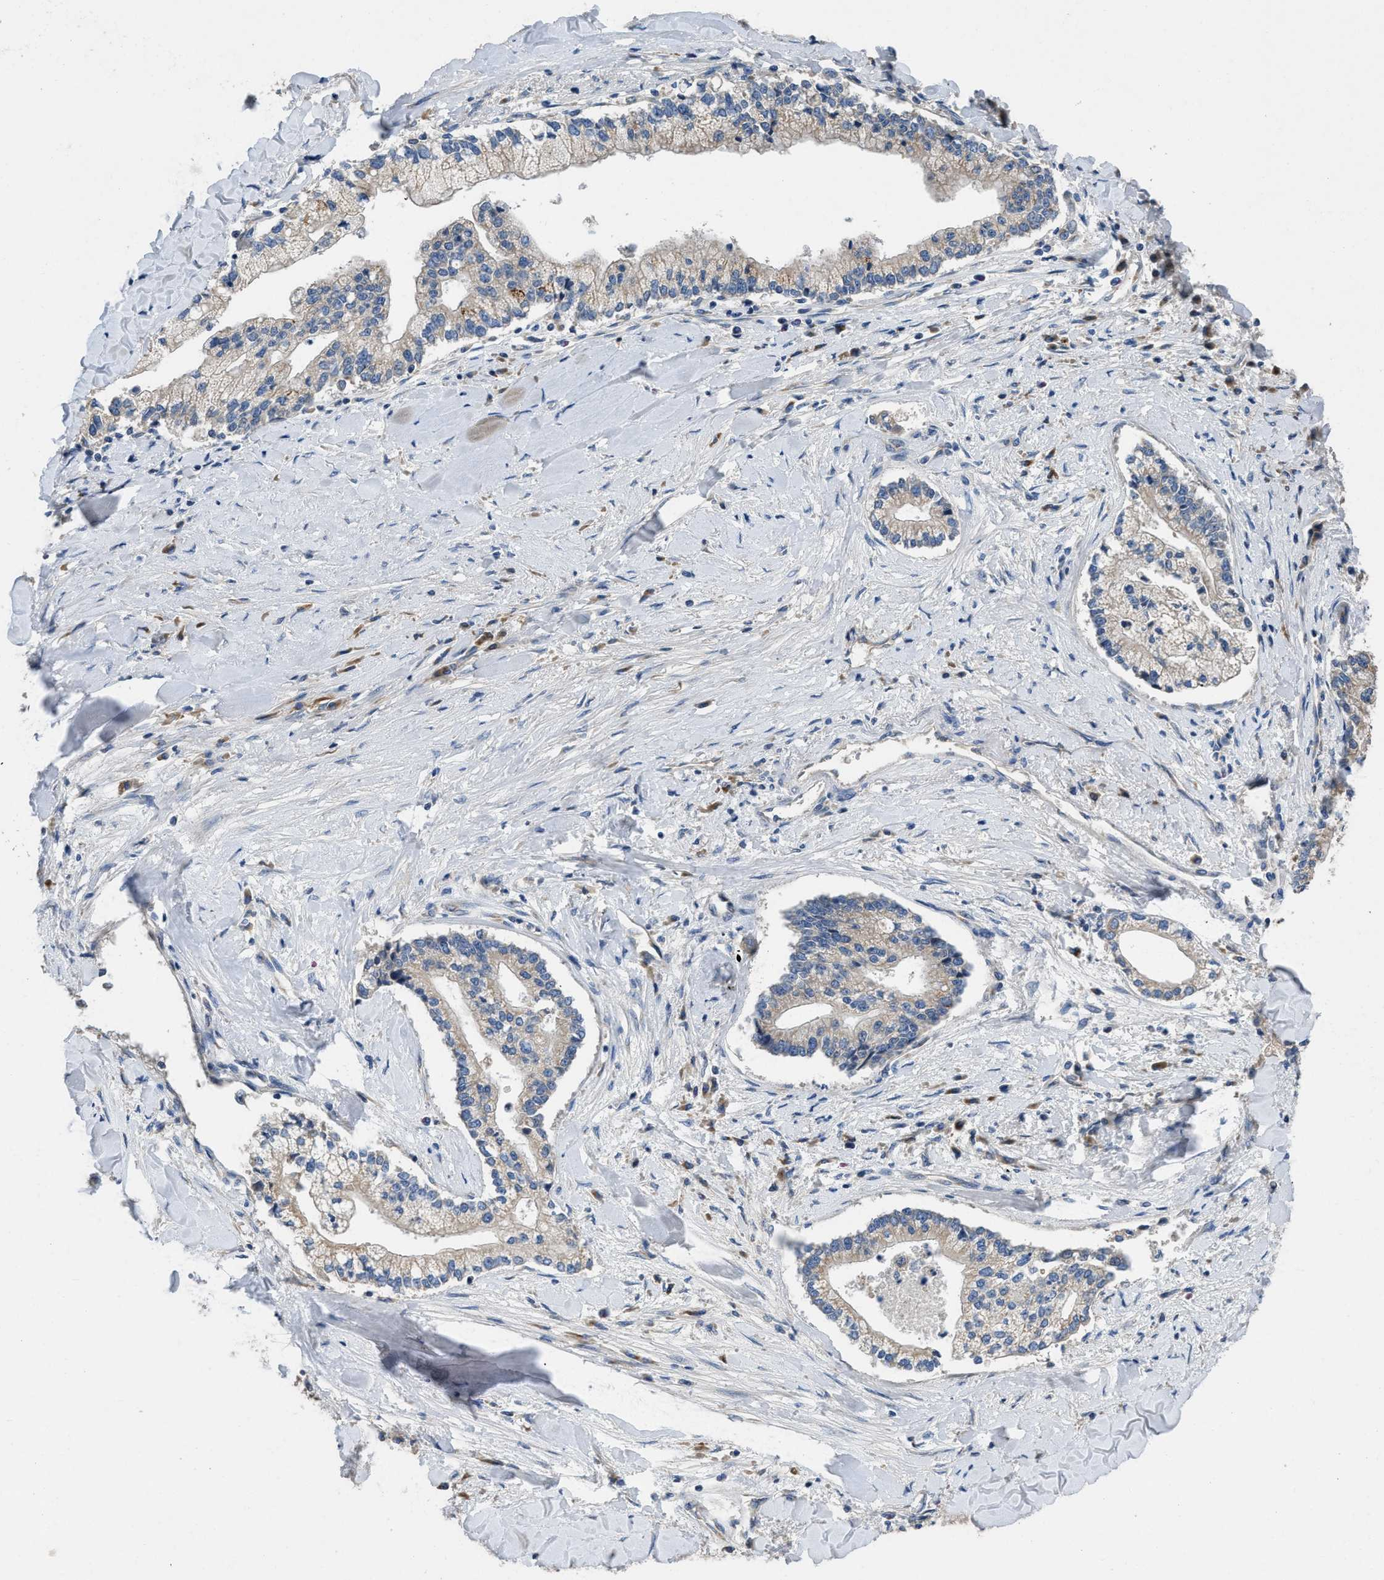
{"staining": {"intensity": "negative", "quantity": "none", "location": "none"}, "tissue": "liver cancer", "cell_type": "Tumor cells", "image_type": "cancer", "snomed": [{"axis": "morphology", "description": "Cholangiocarcinoma"}, {"axis": "topography", "description": "Liver"}], "caption": "This is an IHC photomicrograph of liver cholangiocarcinoma. There is no staining in tumor cells.", "gene": "GGCX", "patient": {"sex": "male", "age": 50}}